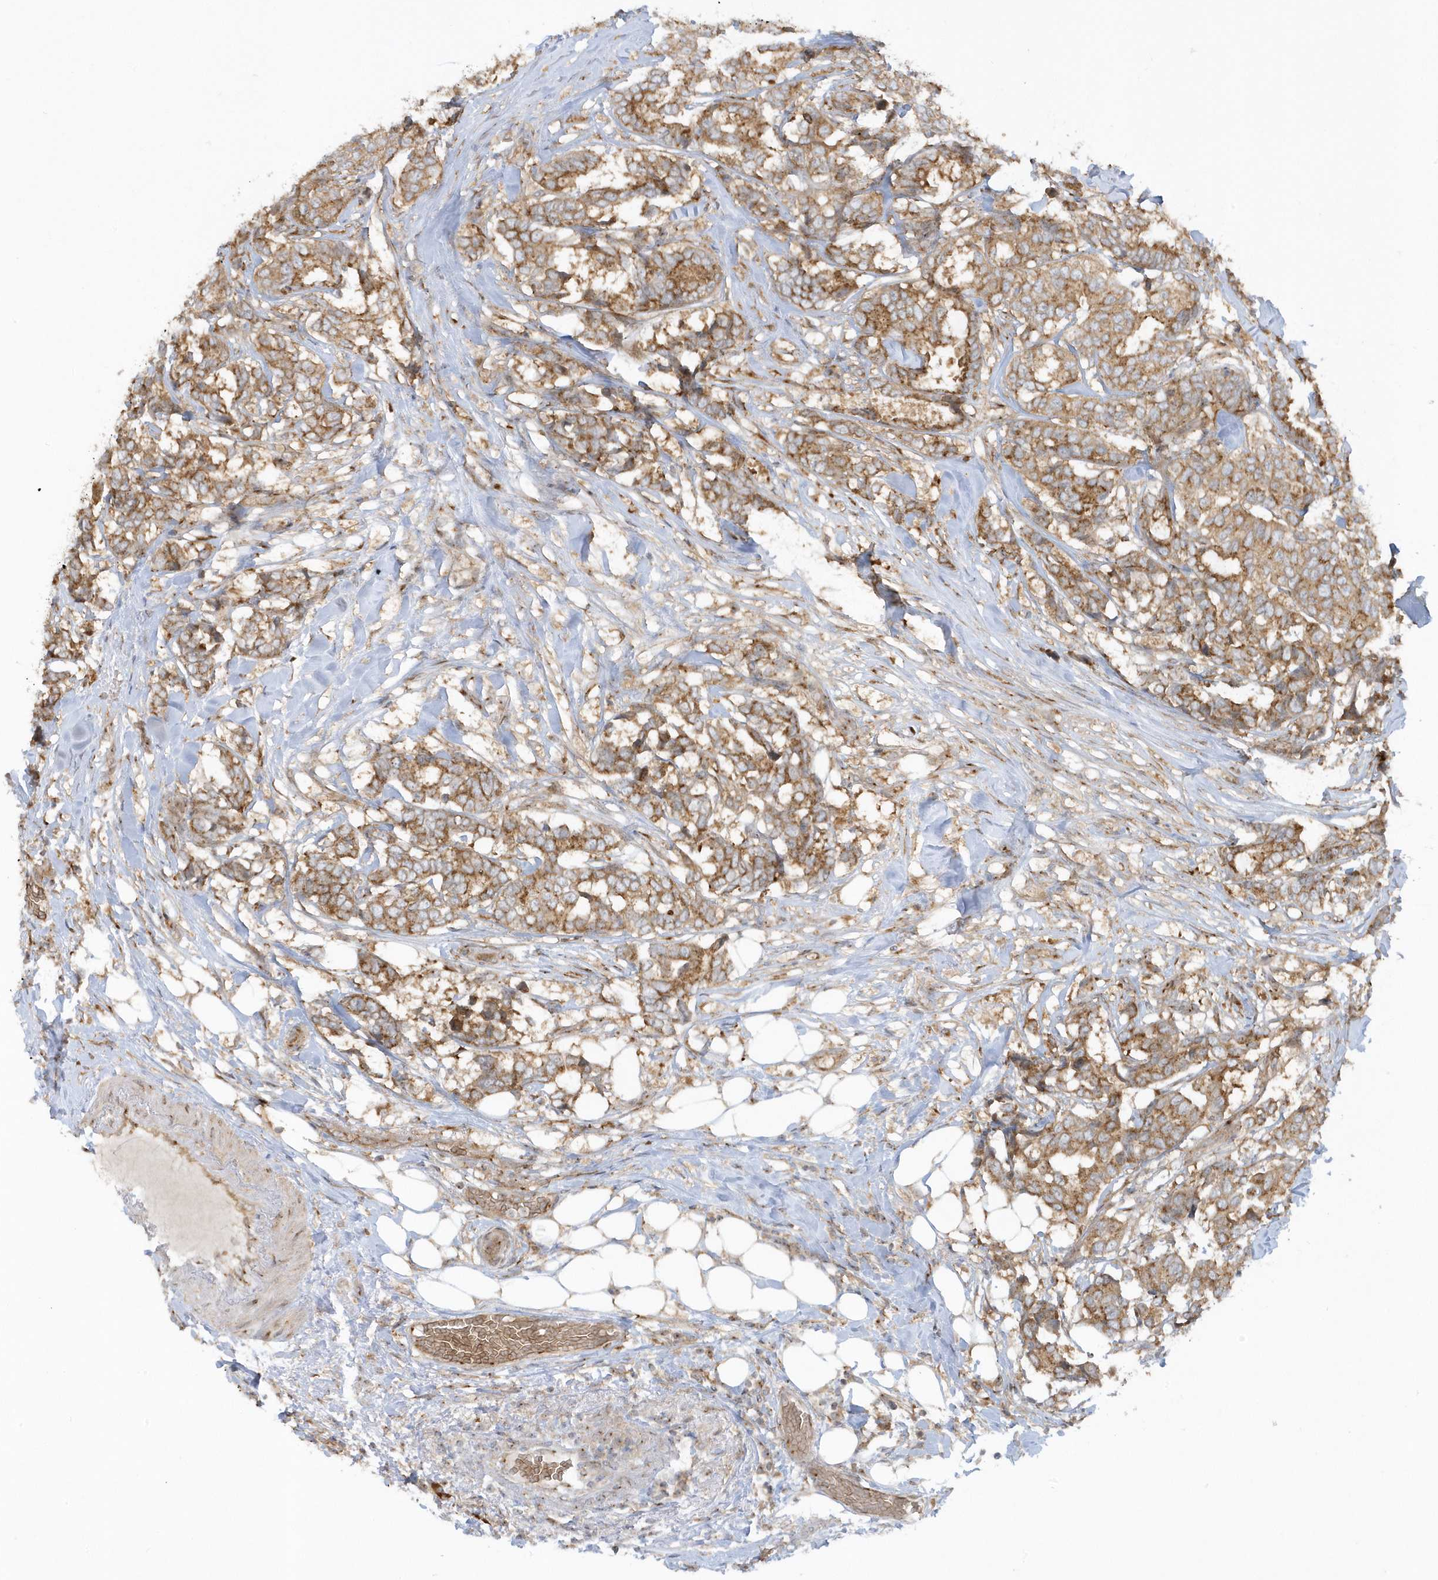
{"staining": {"intensity": "moderate", "quantity": ">75%", "location": "cytoplasmic/membranous"}, "tissue": "breast cancer", "cell_type": "Tumor cells", "image_type": "cancer", "snomed": [{"axis": "morphology", "description": "Duct carcinoma"}, {"axis": "topography", "description": "Breast"}], "caption": "Human breast cancer stained with a brown dye reveals moderate cytoplasmic/membranous positive staining in about >75% of tumor cells.", "gene": "RPP40", "patient": {"sex": "female", "age": 87}}